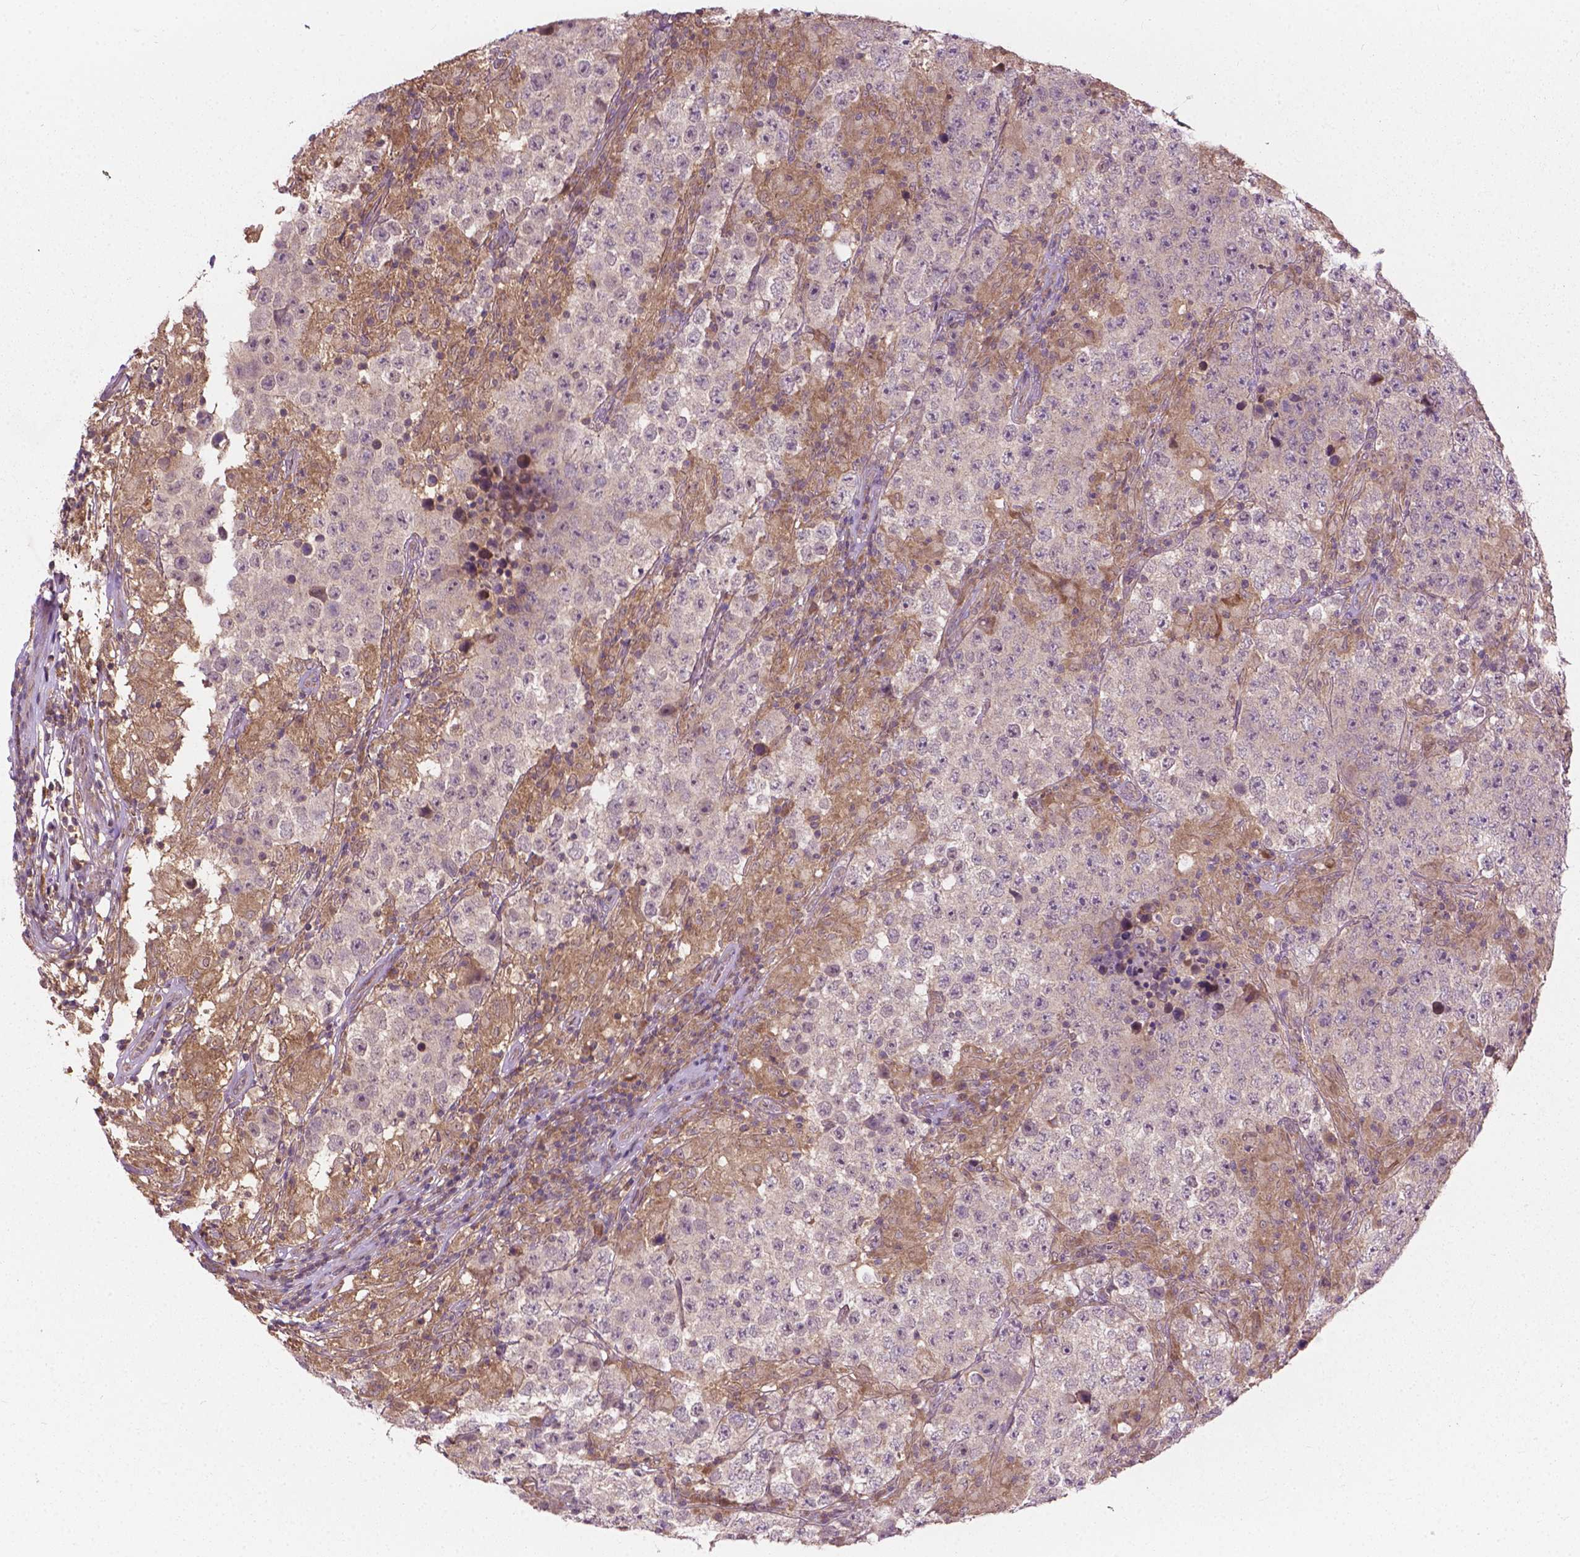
{"staining": {"intensity": "negative", "quantity": "none", "location": "none"}, "tissue": "testis cancer", "cell_type": "Tumor cells", "image_type": "cancer", "snomed": [{"axis": "morphology", "description": "Seminoma, NOS"}, {"axis": "morphology", "description": "Carcinoma, Embryonal, NOS"}, {"axis": "topography", "description": "Testis"}], "caption": "Protein analysis of testis cancer (embryonal carcinoma) demonstrates no significant positivity in tumor cells. (Brightfield microscopy of DAB (3,3'-diaminobenzidine) immunohistochemistry (IHC) at high magnification).", "gene": "MZT1", "patient": {"sex": "male", "age": 41}}